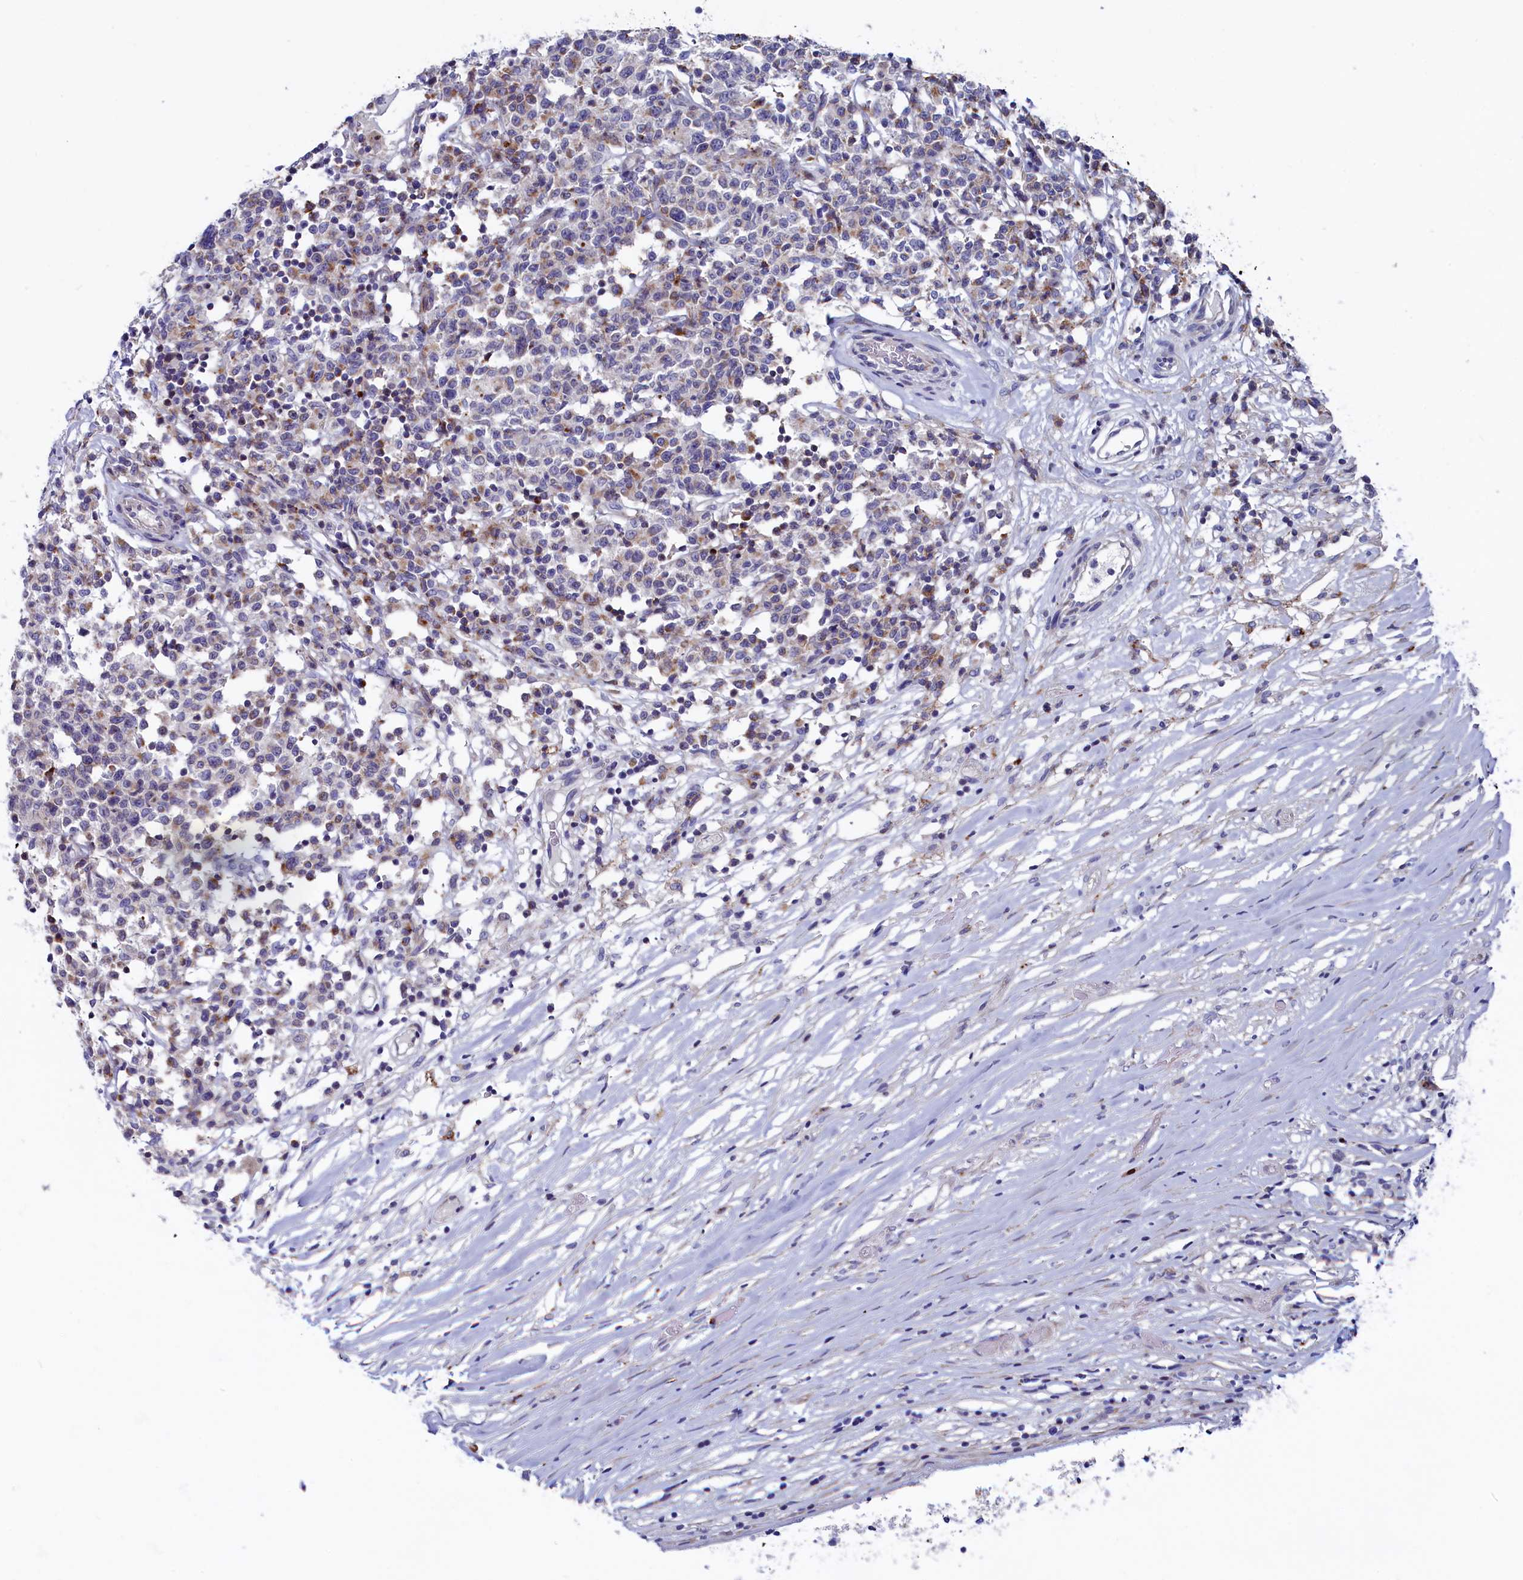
{"staining": {"intensity": "moderate", "quantity": "<25%", "location": "cytoplasmic/membranous"}, "tissue": "lymphoma", "cell_type": "Tumor cells", "image_type": "cancer", "snomed": [{"axis": "morphology", "description": "Malignant lymphoma, non-Hodgkin's type, Low grade"}, {"axis": "topography", "description": "Small intestine"}], "caption": "High-power microscopy captured an IHC micrograph of low-grade malignant lymphoma, non-Hodgkin's type, revealing moderate cytoplasmic/membranous positivity in approximately <25% of tumor cells.", "gene": "NUDT7", "patient": {"sex": "female", "age": 59}}